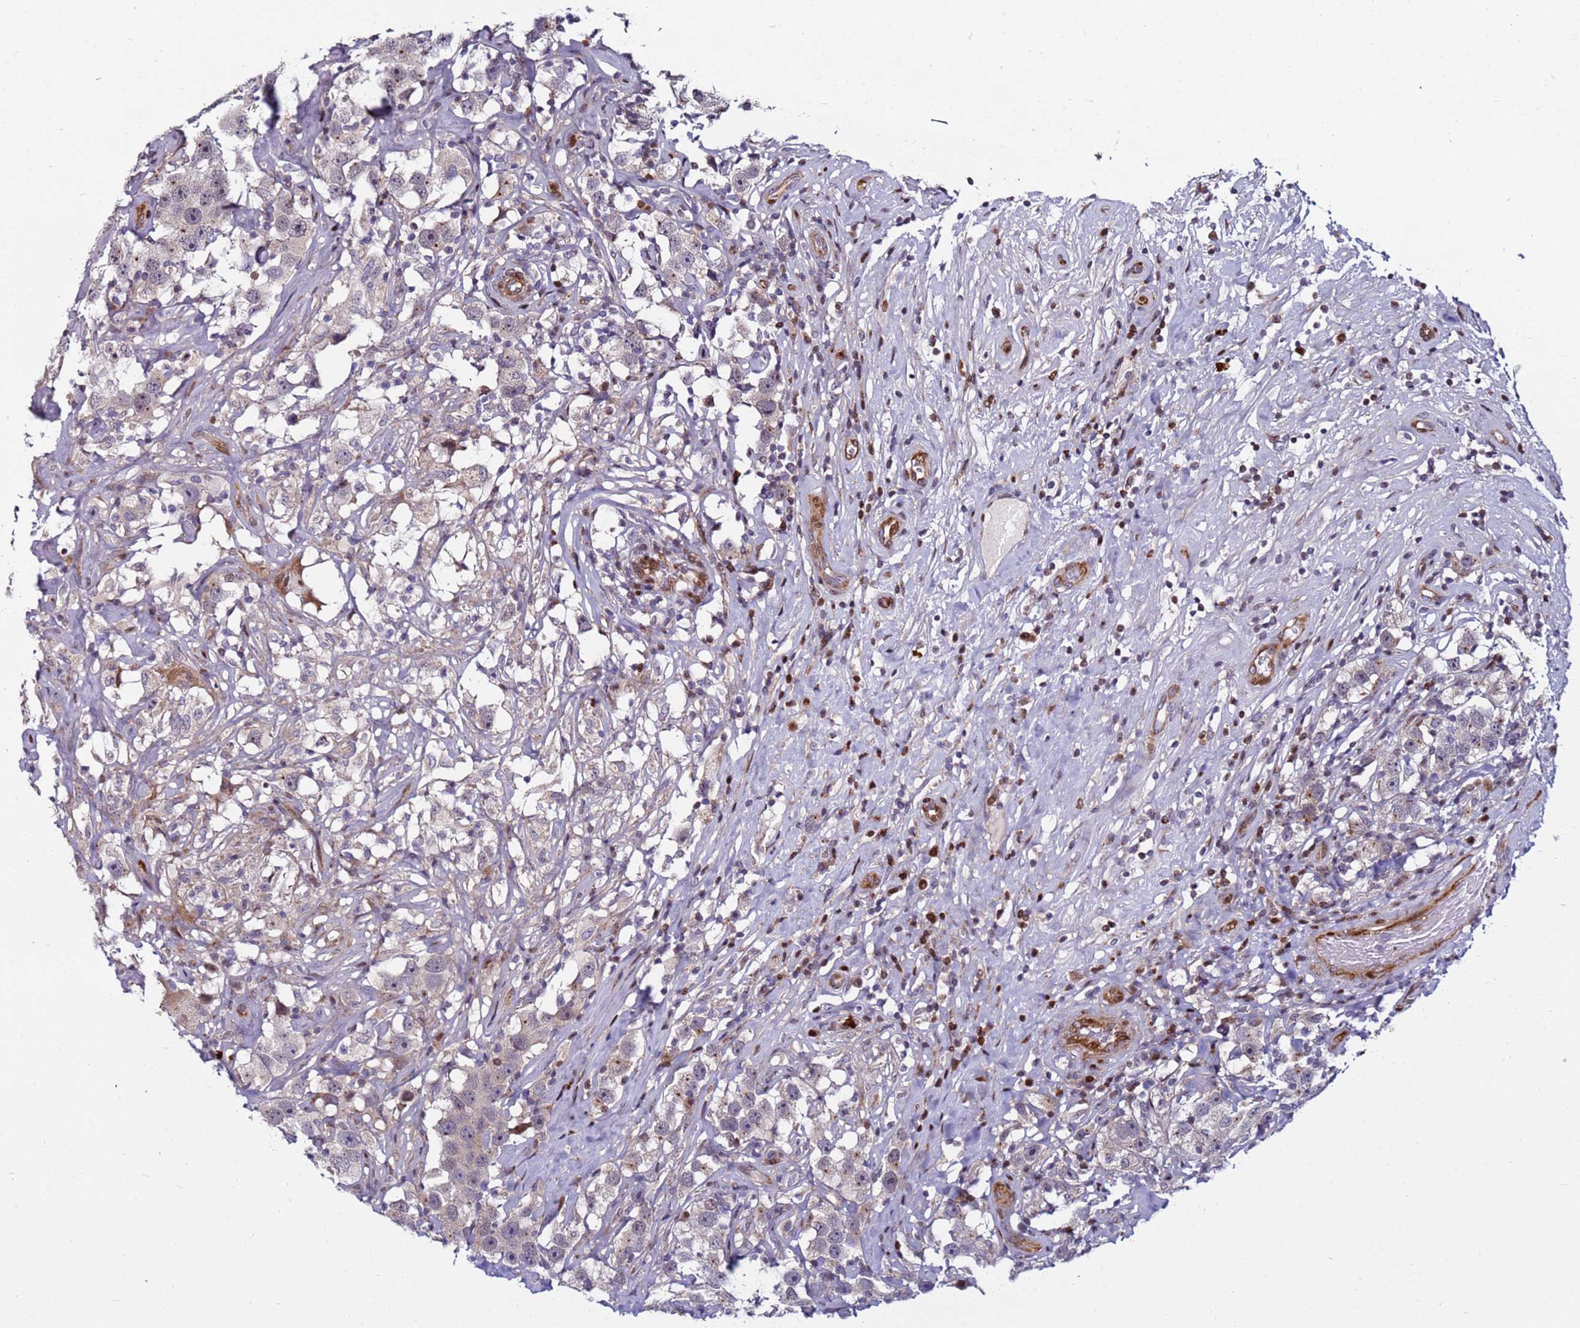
{"staining": {"intensity": "negative", "quantity": "none", "location": "none"}, "tissue": "testis cancer", "cell_type": "Tumor cells", "image_type": "cancer", "snomed": [{"axis": "morphology", "description": "Seminoma, NOS"}, {"axis": "topography", "description": "Testis"}], "caption": "This is an IHC histopathology image of testis seminoma. There is no expression in tumor cells.", "gene": "WBP11", "patient": {"sex": "male", "age": 49}}